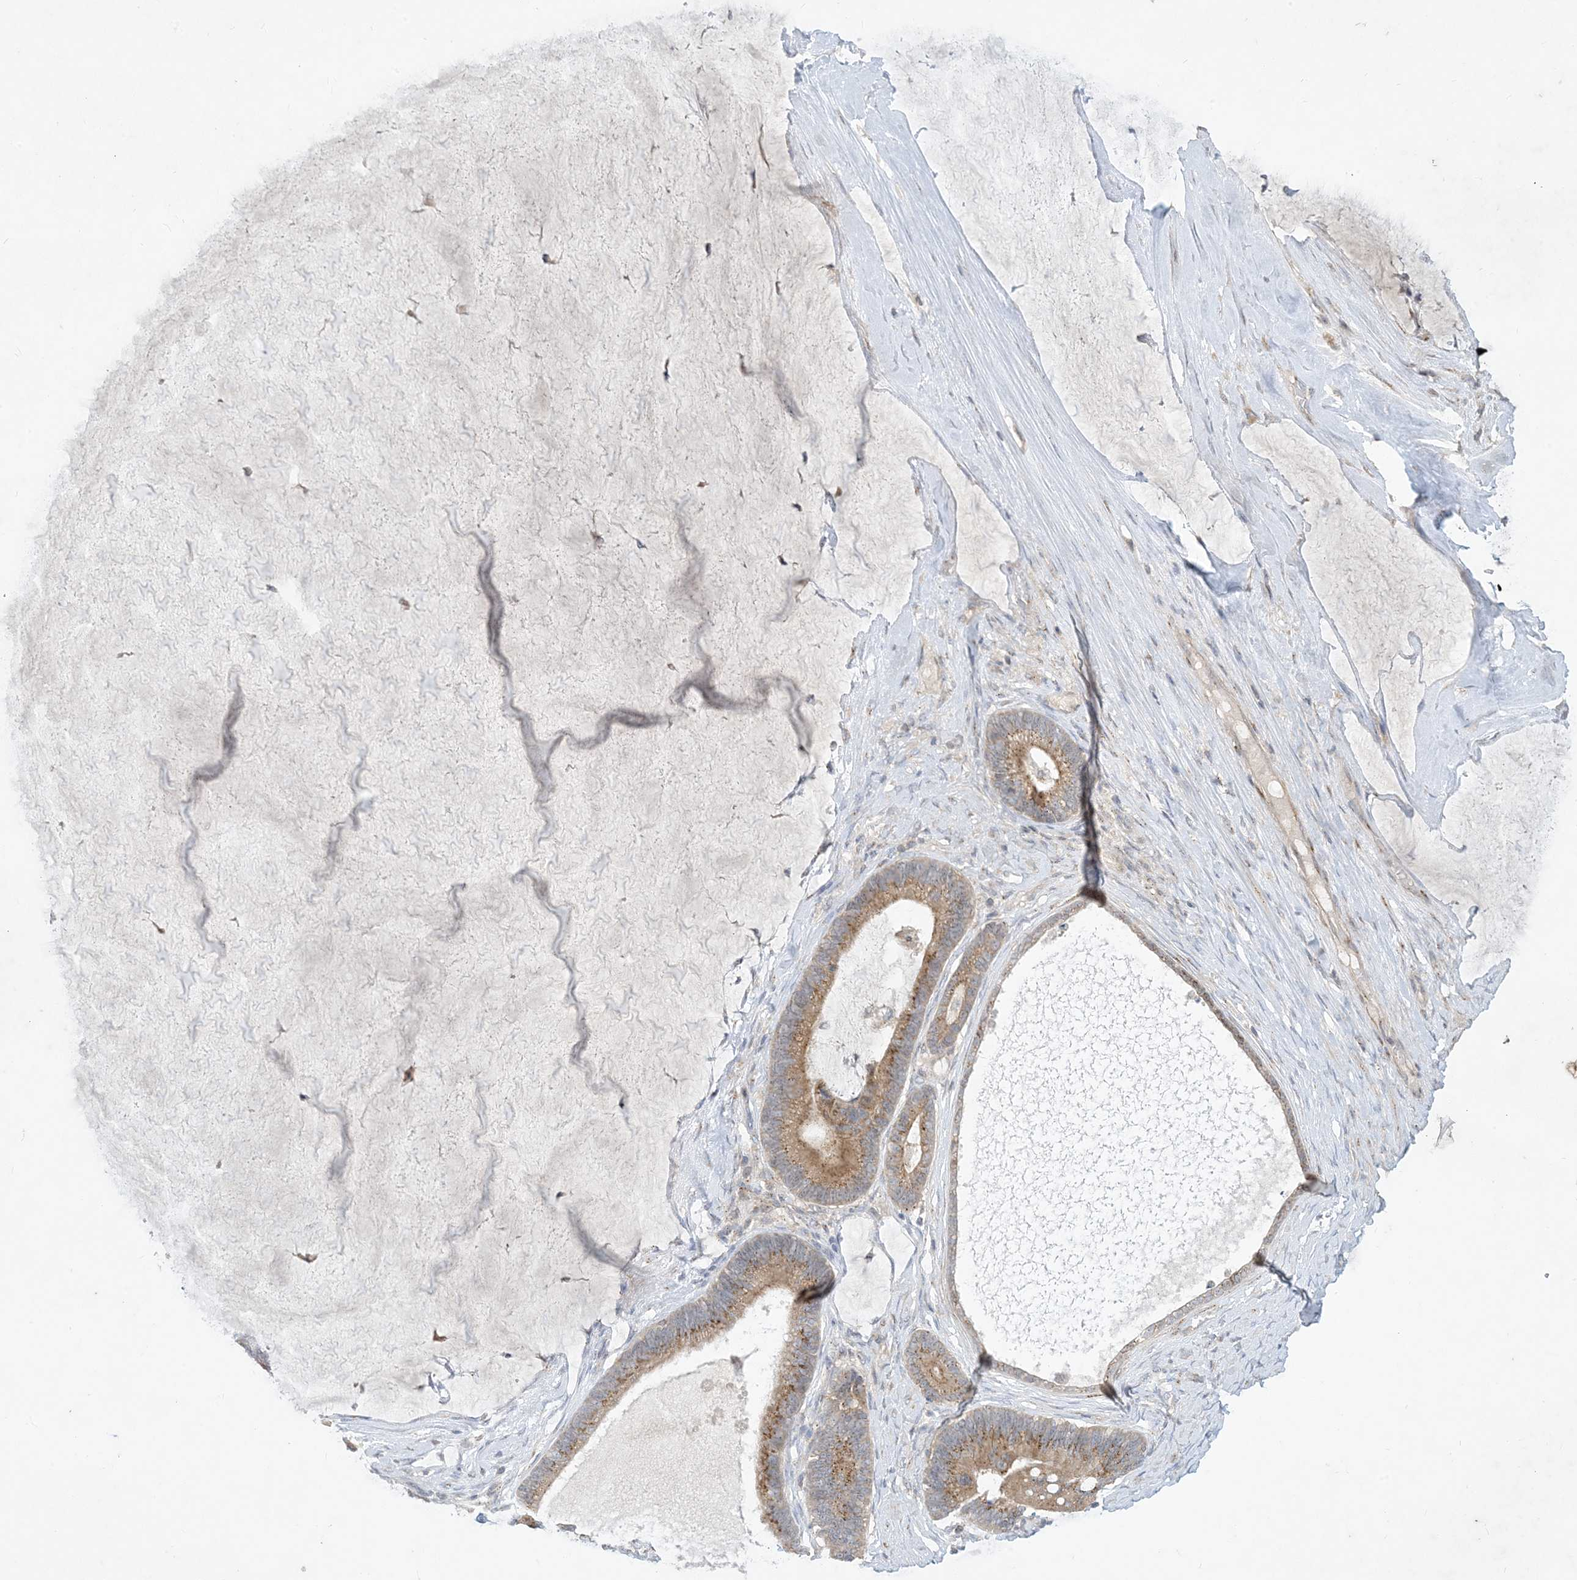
{"staining": {"intensity": "moderate", "quantity": ">75%", "location": "cytoplasmic/membranous"}, "tissue": "ovarian cancer", "cell_type": "Tumor cells", "image_type": "cancer", "snomed": [{"axis": "morphology", "description": "Cystadenocarcinoma, mucinous, NOS"}, {"axis": "topography", "description": "Ovary"}], "caption": "Ovarian cancer (mucinous cystadenocarcinoma) stained for a protein (brown) displays moderate cytoplasmic/membranous positive staining in about >75% of tumor cells.", "gene": "CCDC14", "patient": {"sex": "female", "age": 61}}